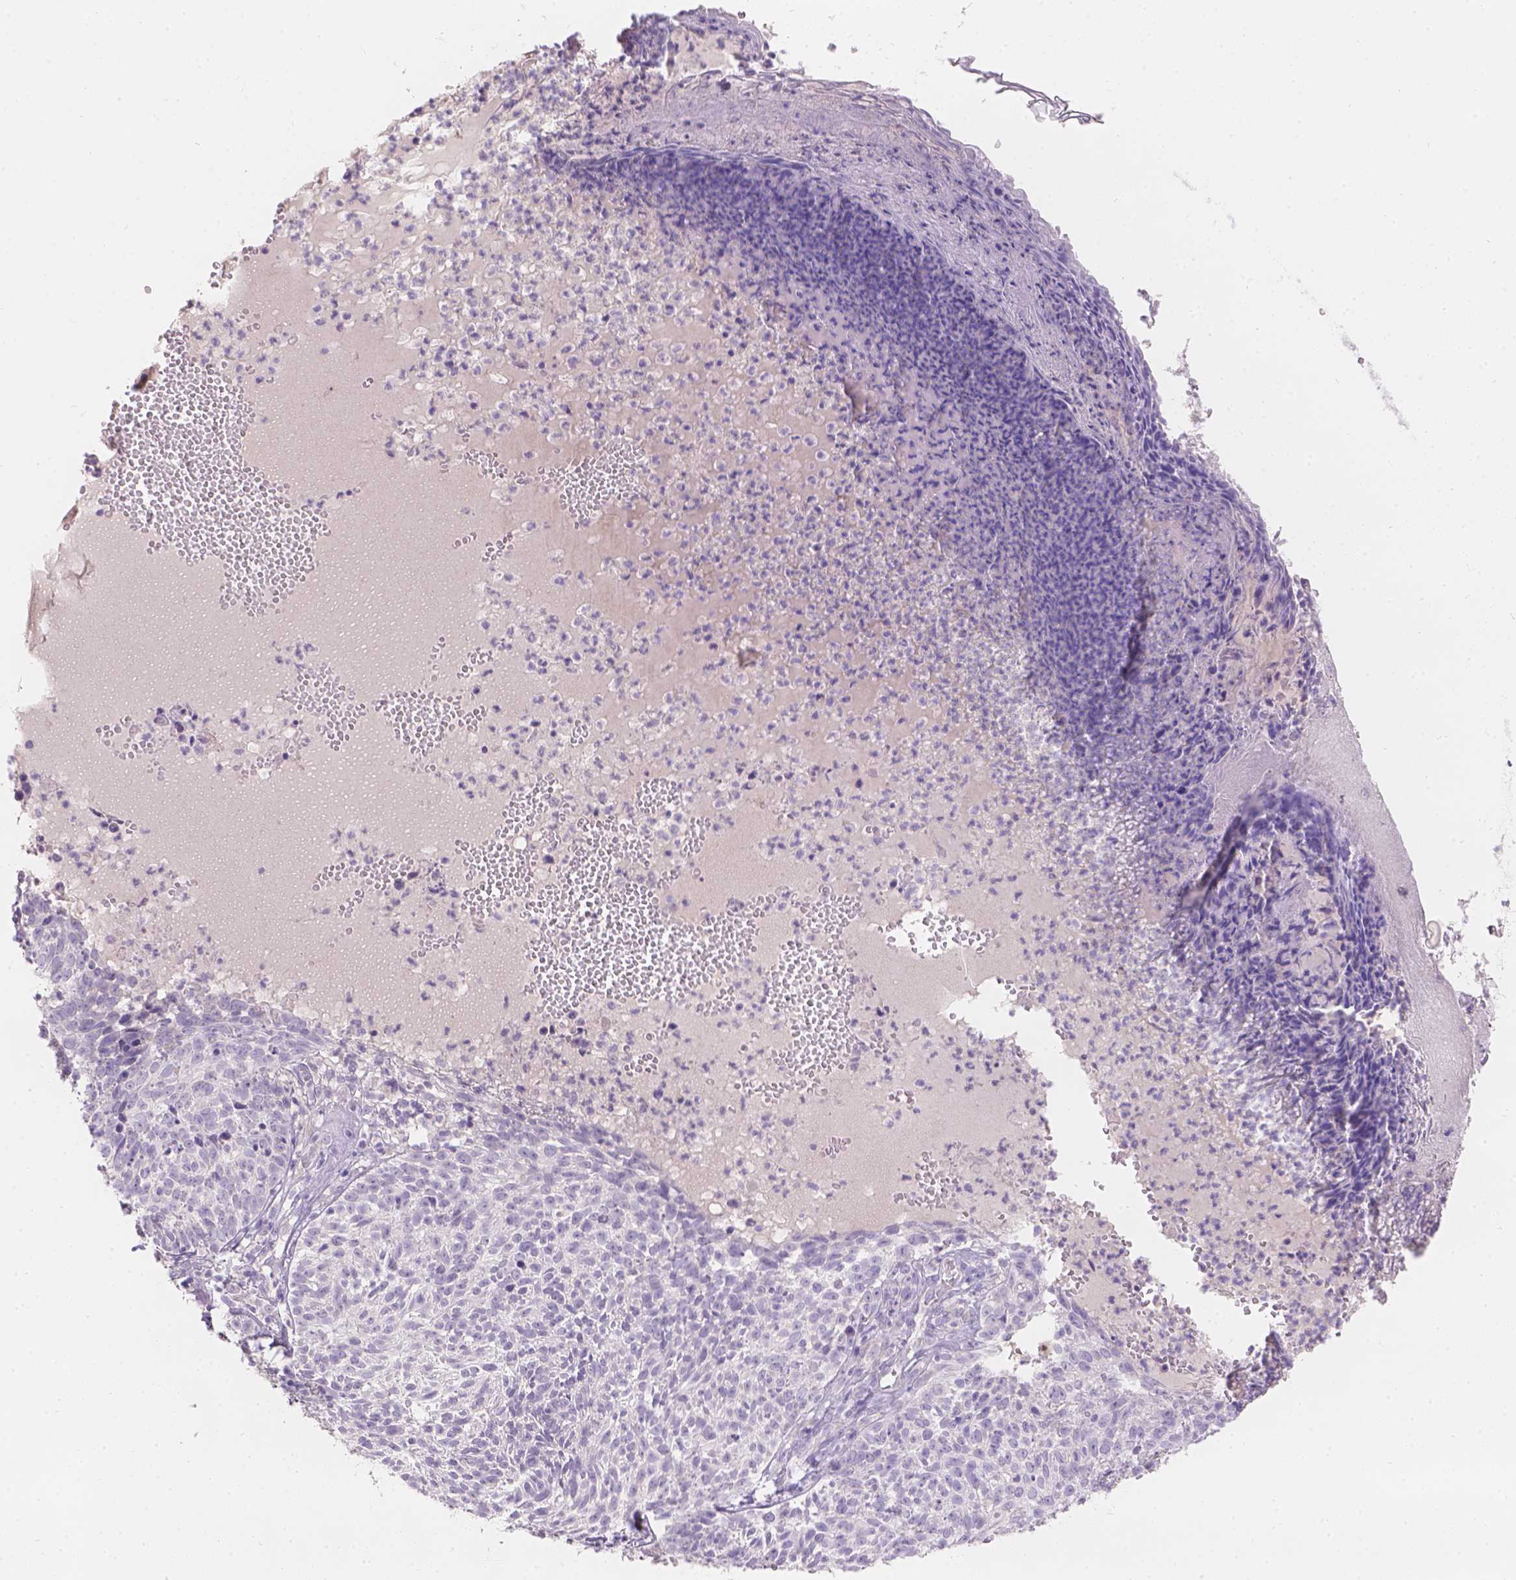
{"staining": {"intensity": "negative", "quantity": "none", "location": "none"}, "tissue": "skin cancer", "cell_type": "Tumor cells", "image_type": "cancer", "snomed": [{"axis": "morphology", "description": "Basal cell carcinoma"}, {"axis": "topography", "description": "Skin"}], "caption": "DAB immunohistochemical staining of basal cell carcinoma (skin) exhibits no significant positivity in tumor cells.", "gene": "HTN3", "patient": {"sex": "male", "age": 90}}